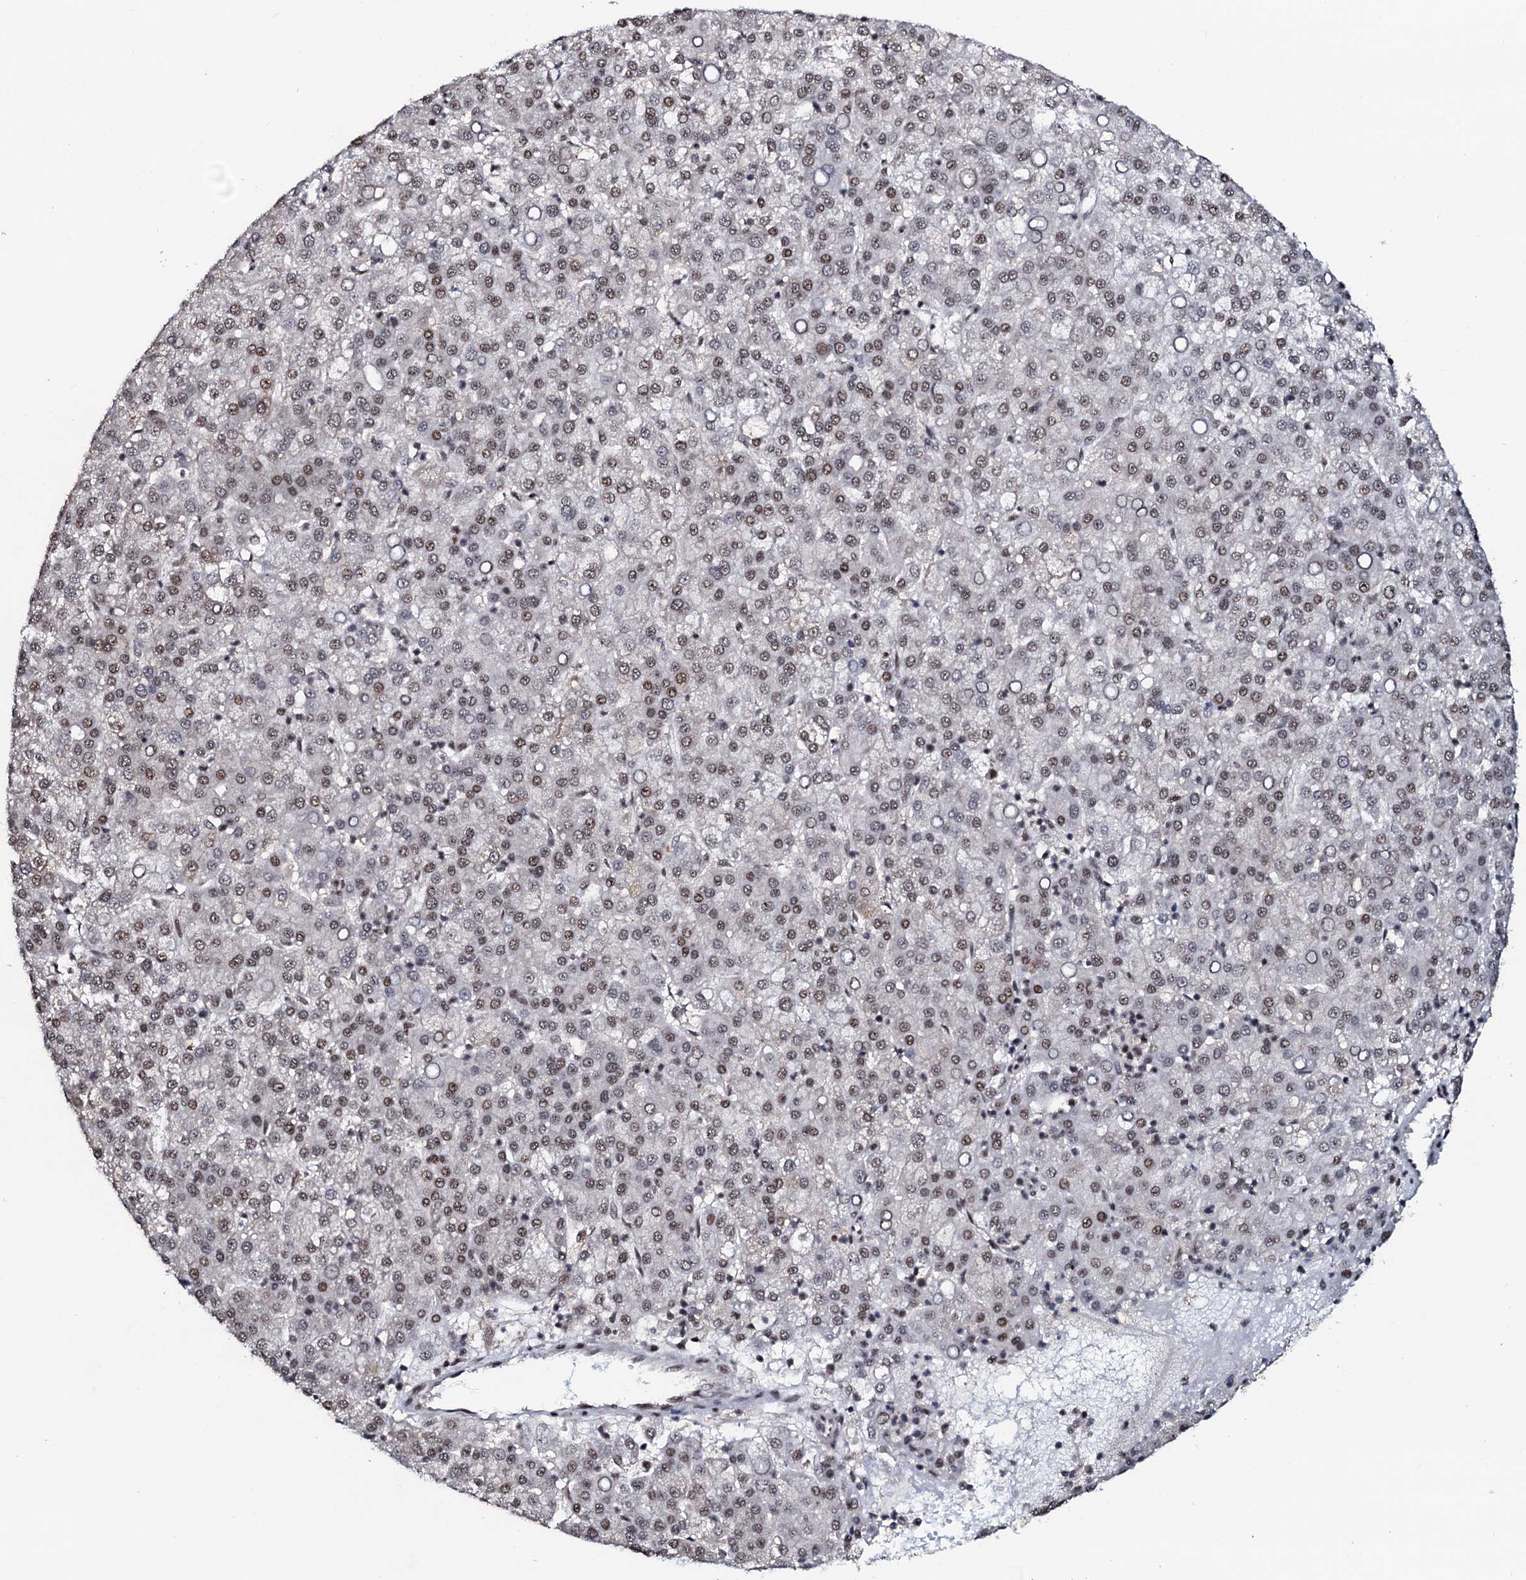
{"staining": {"intensity": "moderate", "quantity": "25%-75%", "location": "nuclear"}, "tissue": "liver cancer", "cell_type": "Tumor cells", "image_type": "cancer", "snomed": [{"axis": "morphology", "description": "Carcinoma, Hepatocellular, NOS"}, {"axis": "topography", "description": "Liver"}], "caption": "The immunohistochemical stain labels moderate nuclear positivity in tumor cells of hepatocellular carcinoma (liver) tissue.", "gene": "PRPF18", "patient": {"sex": "female", "age": 58}}